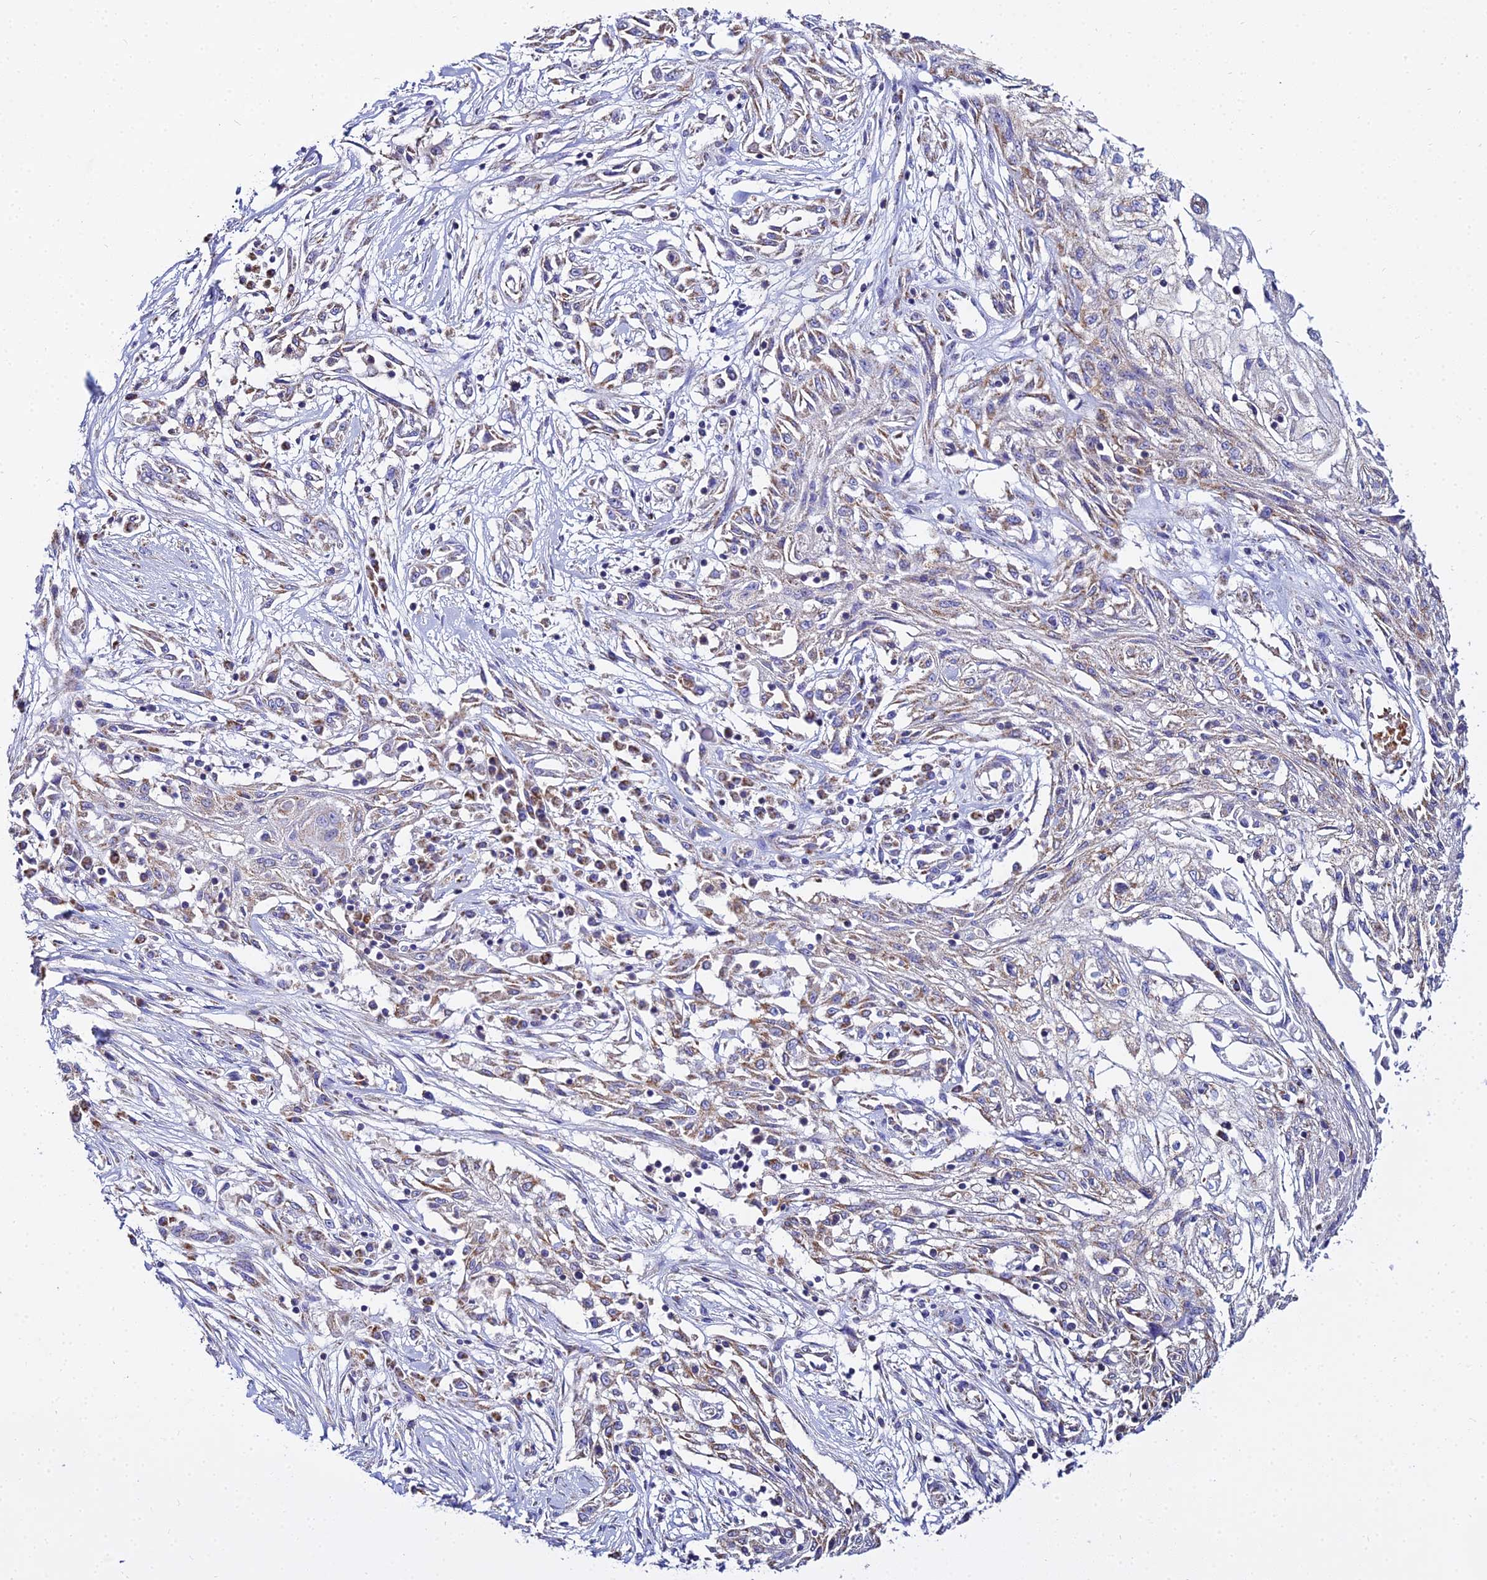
{"staining": {"intensity": "weak", "quantity": ">75%", "location": "cytoplasmic/membranous"}, "tissue": "skin cancer", "cell_type": "Tumor cells", "image_type": "cancer", "snomed": [{"axis": "morphology", "description": "Squamous cell carcinoma, NOS"}, {"axis": "morphology", "description": "Squamous cell carcinoma, metastatic, NOS"}, {"axis": "topography", "description": "Skin"}, {"axis": "topography", "description": "Lymph node"}], "caption": "Immunohistochemistry of skin cancer shows low levels of weak cytoplasmic/membranous positivity in about >75% of tumor cells.", "gene": "TYW5", "patient": {"sex": "male", "age": 75}}